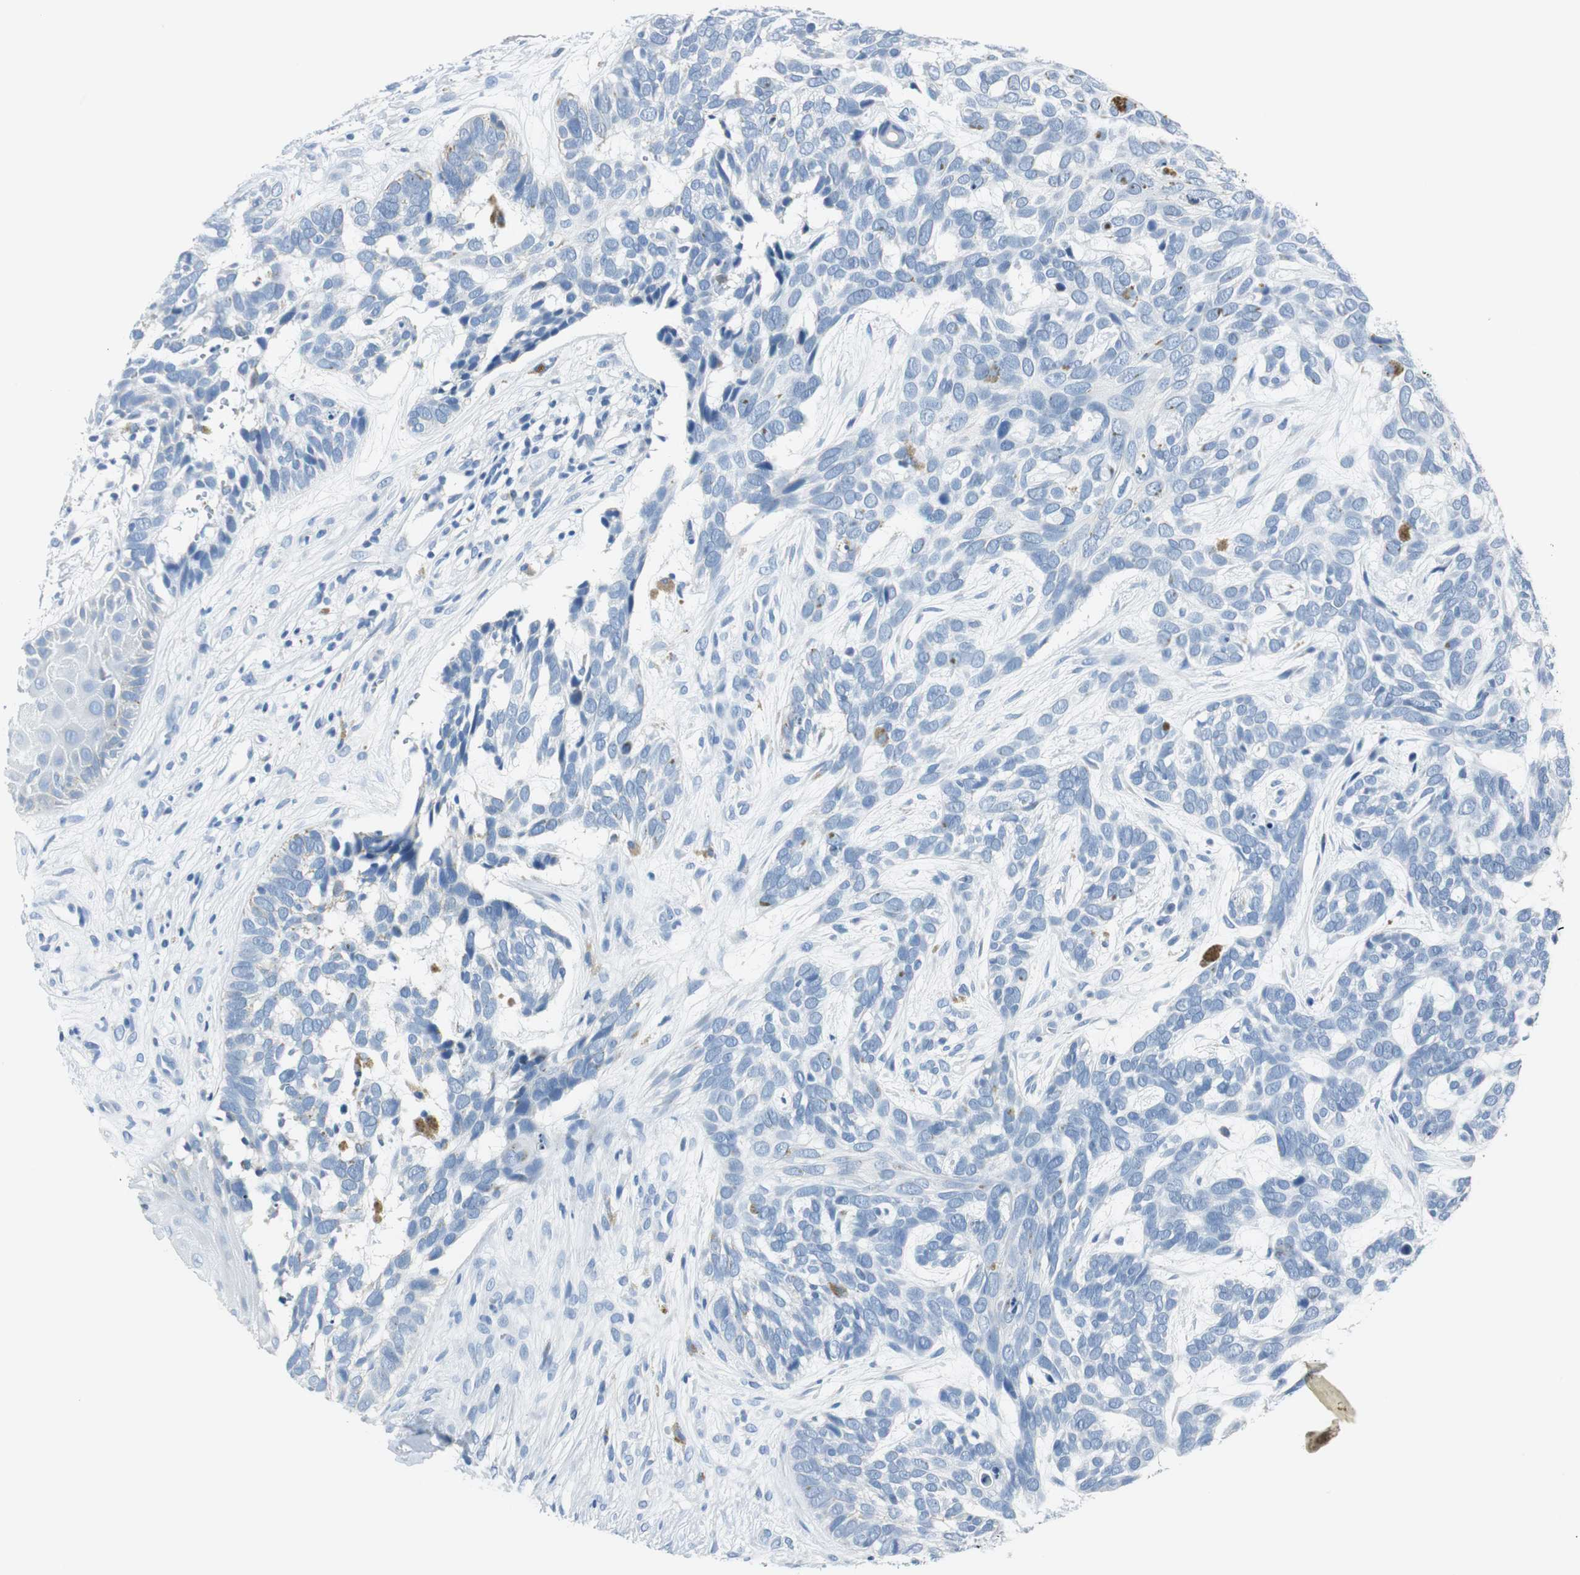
{"staining": {"intensity": "negative", "quantity": "none", "location": "none"}, "tissue": "skin cancer", "cell_type": "Tumor cells", "image_type": "cancer", "snomed": [{"axis": "morphology", "description": "Basal cell carcinoma"}, {"axis": "topography", "description": "Skin"}], "caption": "DAB immunohistochemical staining of skin cancer (basal cell carcinoma) exhibits no significant positivity in tumor cells.", "gene": "FBP1", "patient": {"sex": "male", "age": 87}}